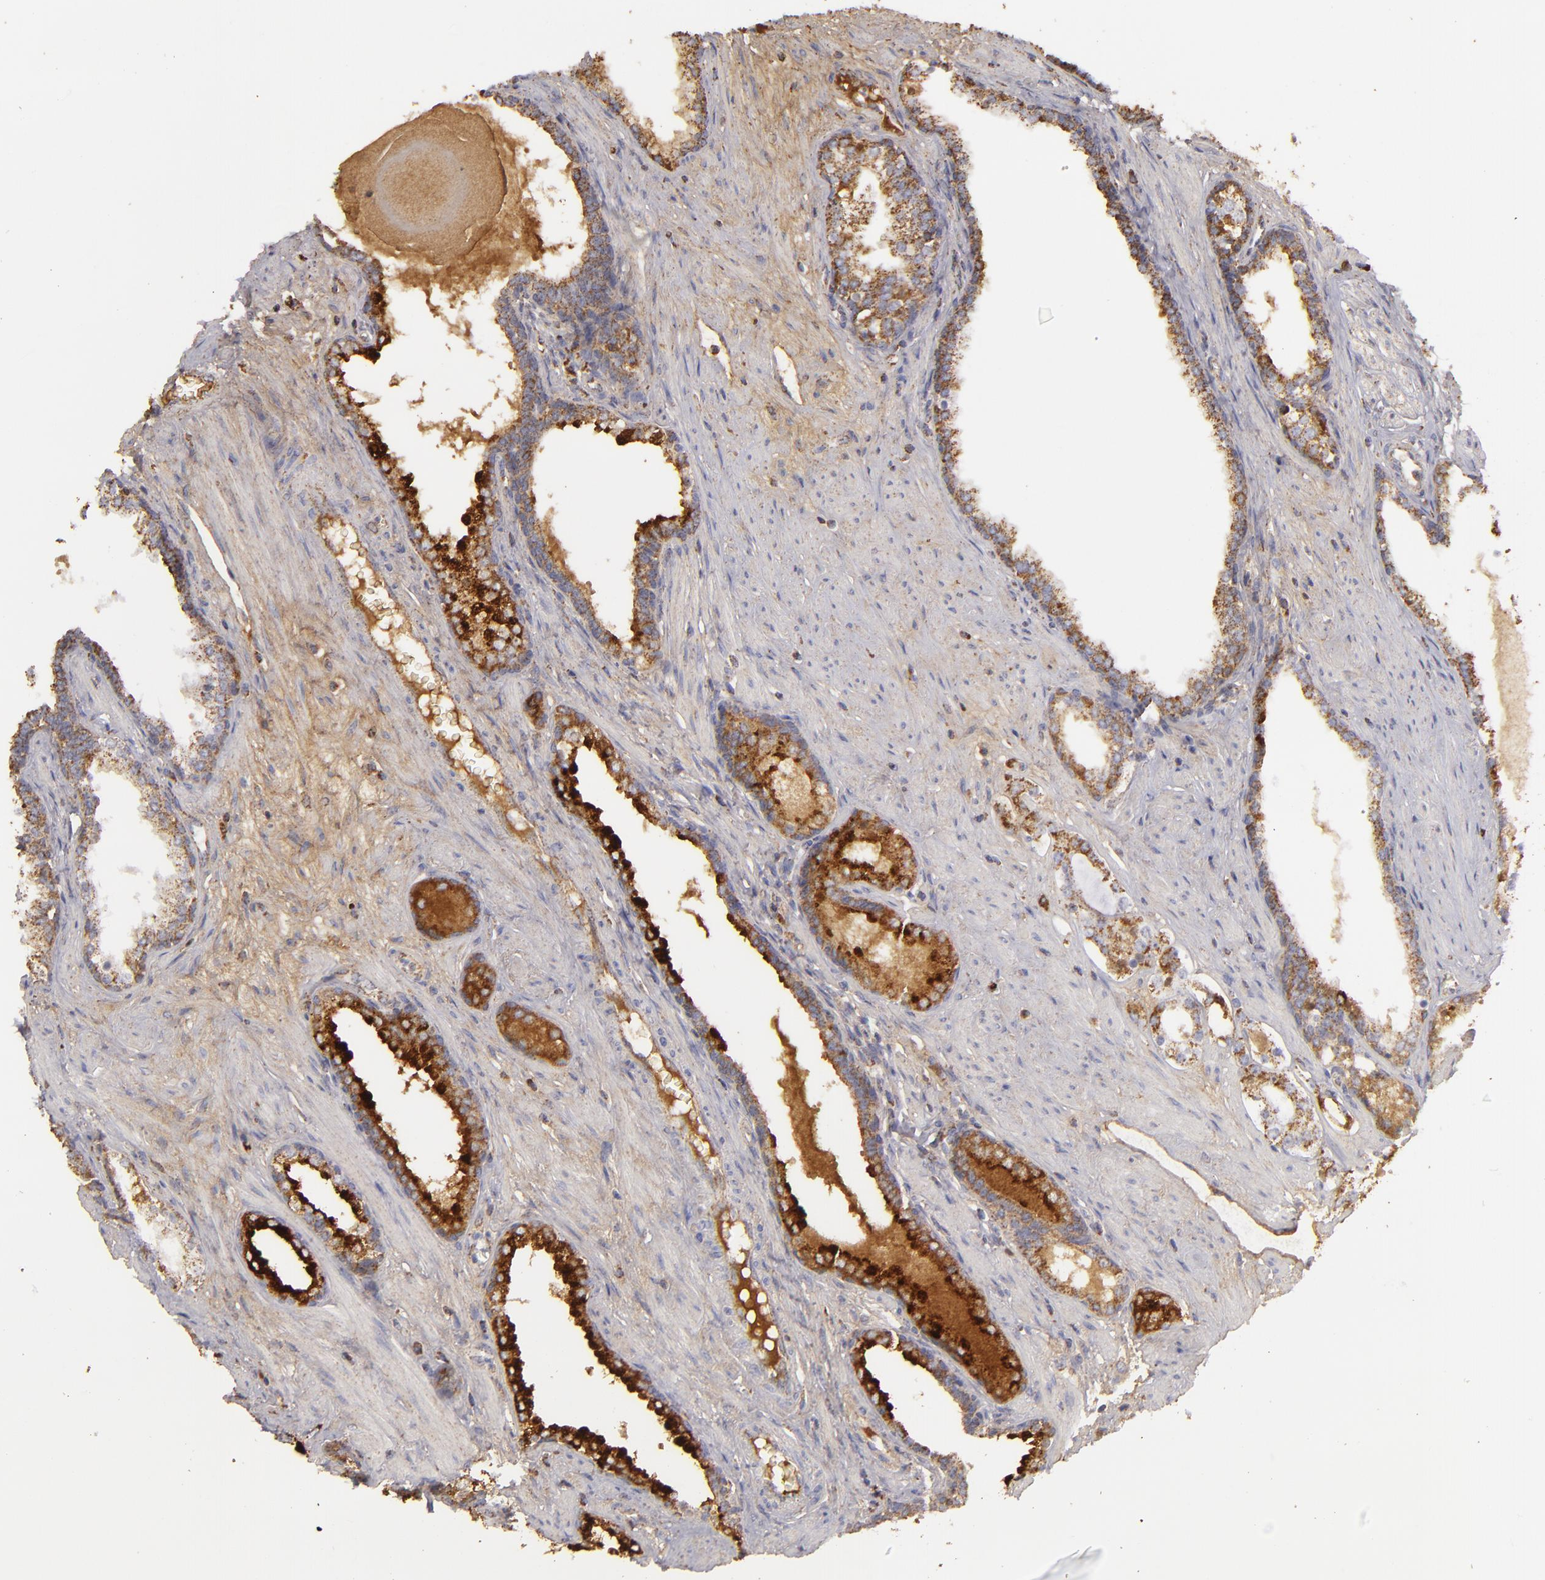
{"staining": {"intensity": "strong", "quantity": ">75%", "location": "cytoplasmic/membranous"}, "tissue": "prostate cancer", "cell_type": "Tumor cells", "image_type": "cancer", "snomed": [{"axis": "morphology", "description": "Adenocarcinoma, Medium grade"}, {"axis": "topography", "description": "Prostate"}], "caption": "DAB immunohistochemical staining of adenocarcinoma (medium-grade) (prostate) displays strong cytoplasmic/membranous protein positivity in about >75% of tumor cells.", "gene": "CFB", "patient": {"sex": "male", "age": 73}}